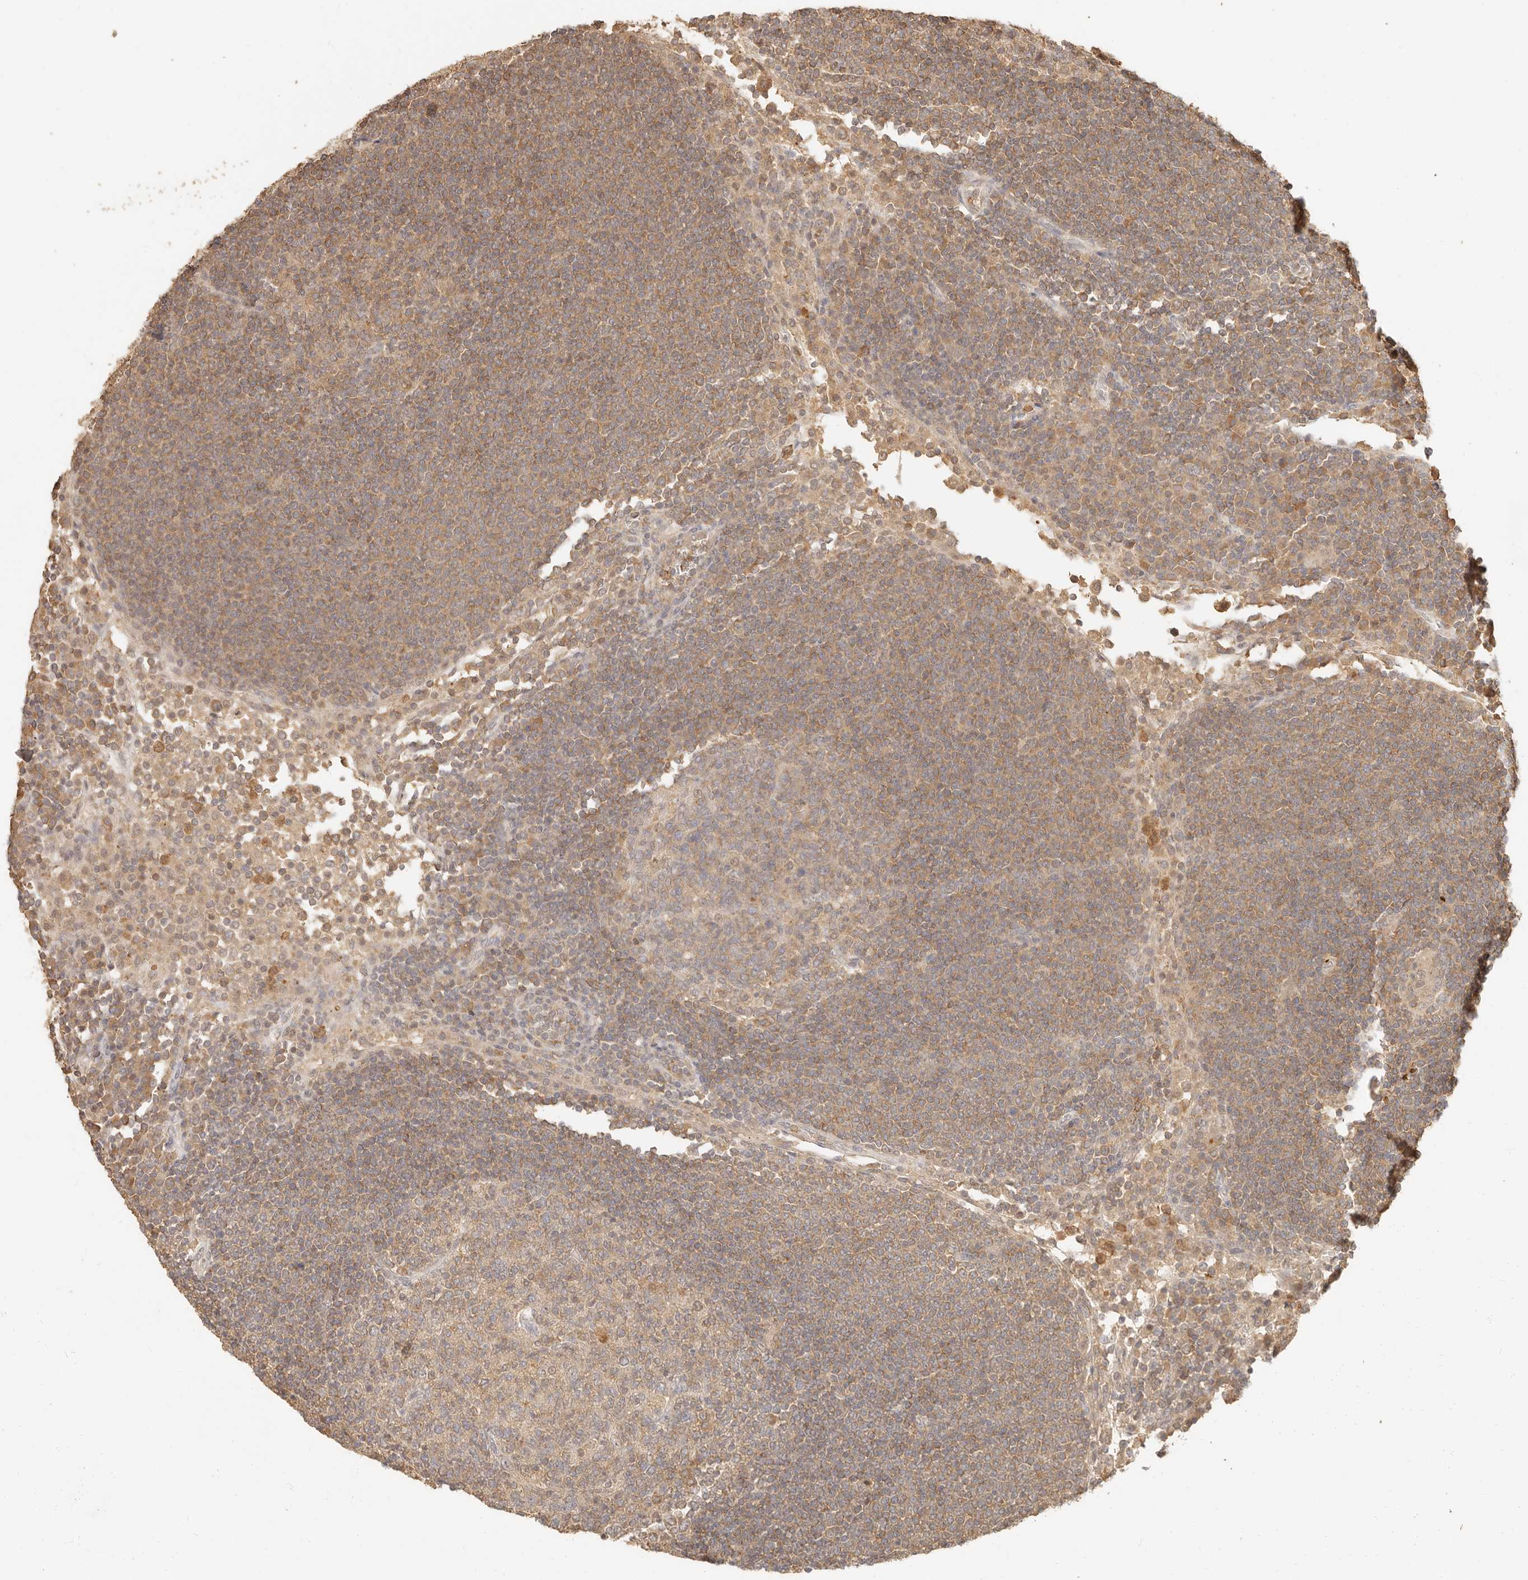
{"staining": {"intensity": "weak", "quantity": ">75%", "location": "cytoplasmic/membranous,nuclear"}, "tissue": "lymph node", "cell_type": "Germinal center cells", "image_type": "normal", "snomed": [{"axis": "morphology", "description": "Normal tissue, NOS"}, {"axis": "topography", "description": "Lymph node"}], "caption": "This is a photomicrograph of immunohistochemistry staining of unremarkable lymph node, which shows weak positivity in the cytoplasmic/membranous,nuclear of germinal center cells.", "gene": "INTS11", "patient": {"sex": "female", "age": 53}}